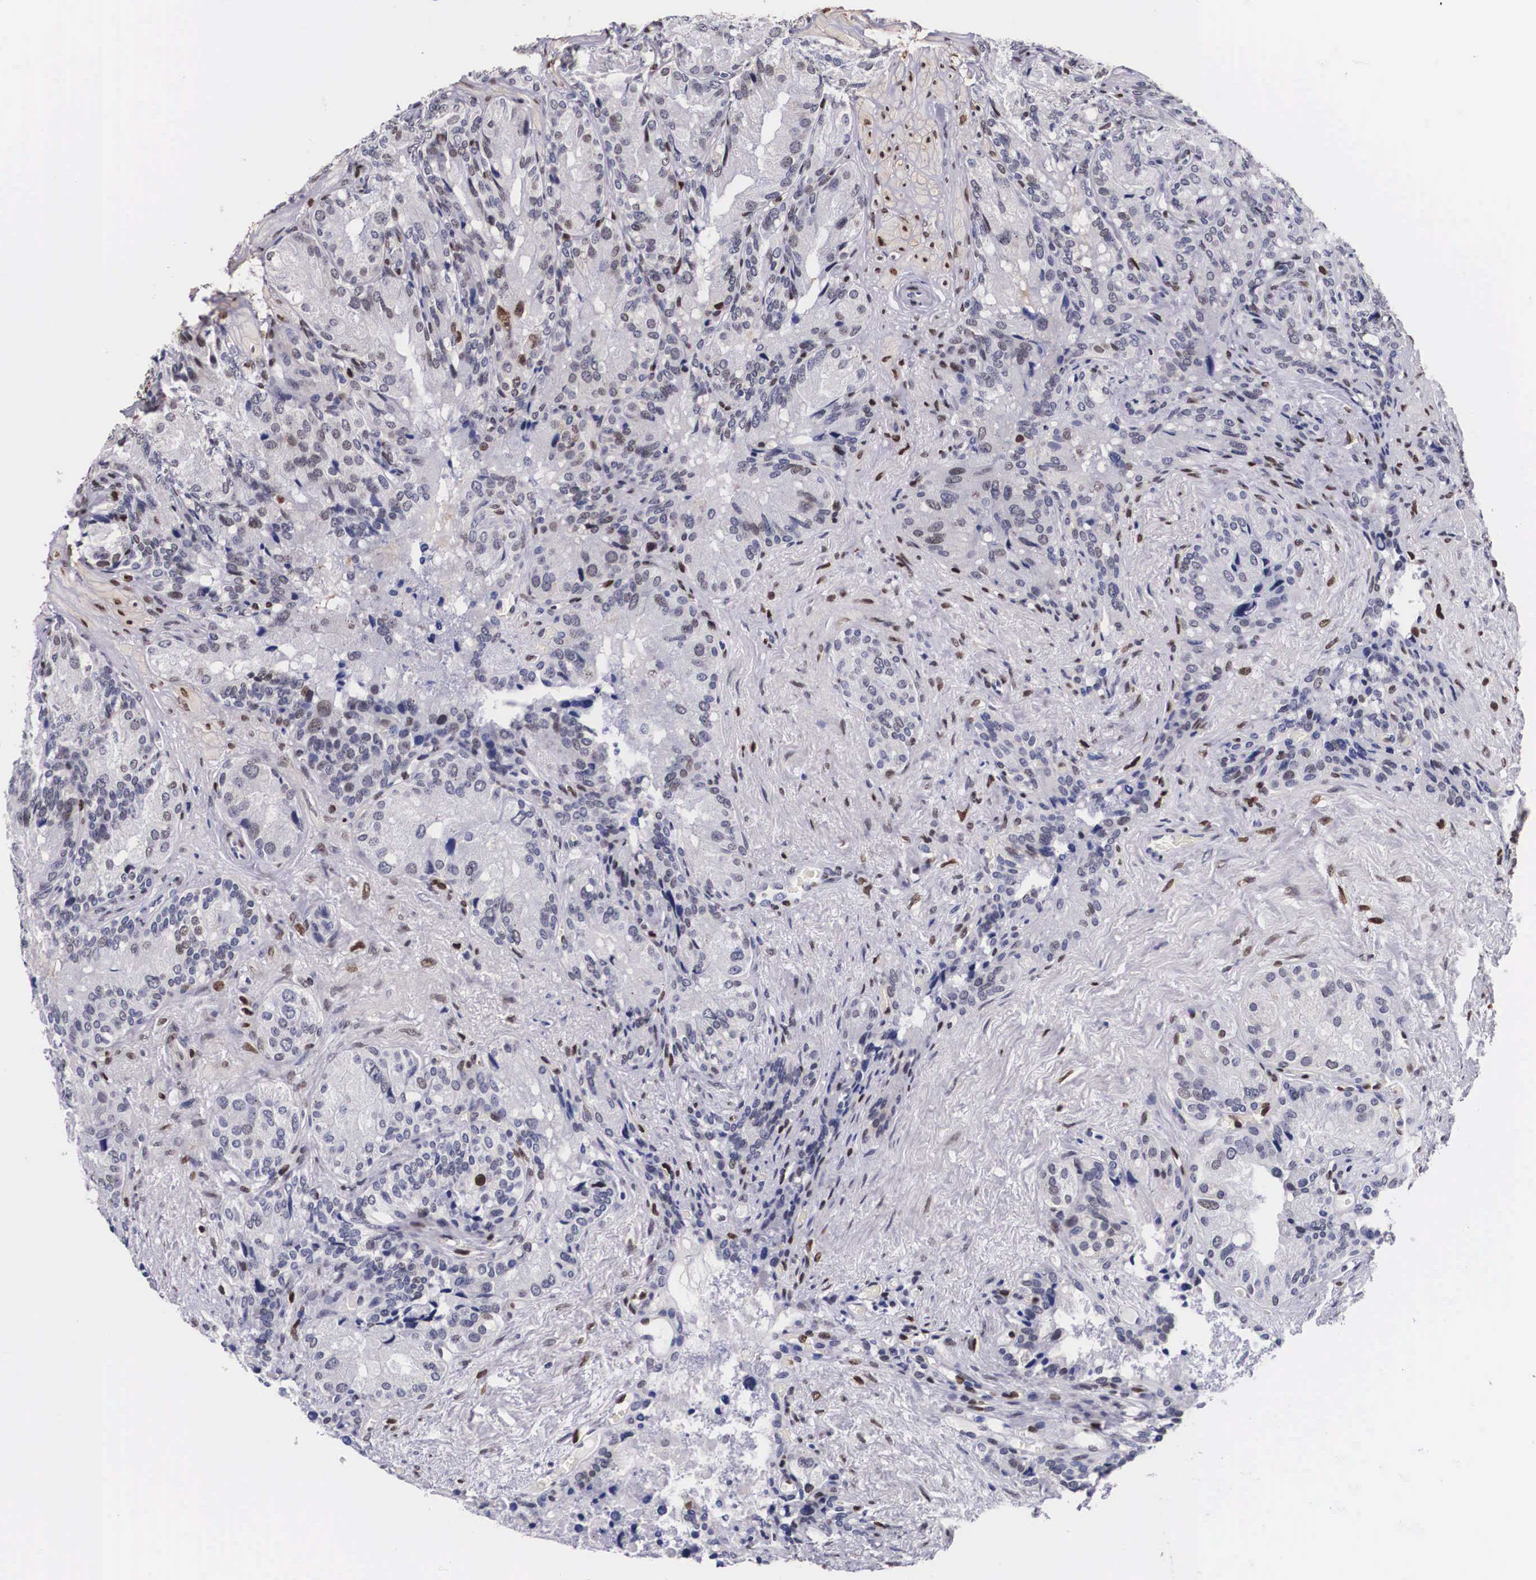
{"staining": {"intensity": "strong", "quantity": ">75%", "location": "nuclear"}, "tissue": "seminal vesicle", "cell_type": "Glandular cells", "image_type": "normal", "snomed": [{"axis": "morphology", "description": "Normal tissue, NOS"}, {"axis": "topography", "description": "Seminal veicle"}], "caption": "Protein expression analysis of normal seminal vesicle reveals strong nuclear expression in about >75% of glandular cells.", "gene": "KHDRBS3", "patient": {"sex": "male", "age": 69}}